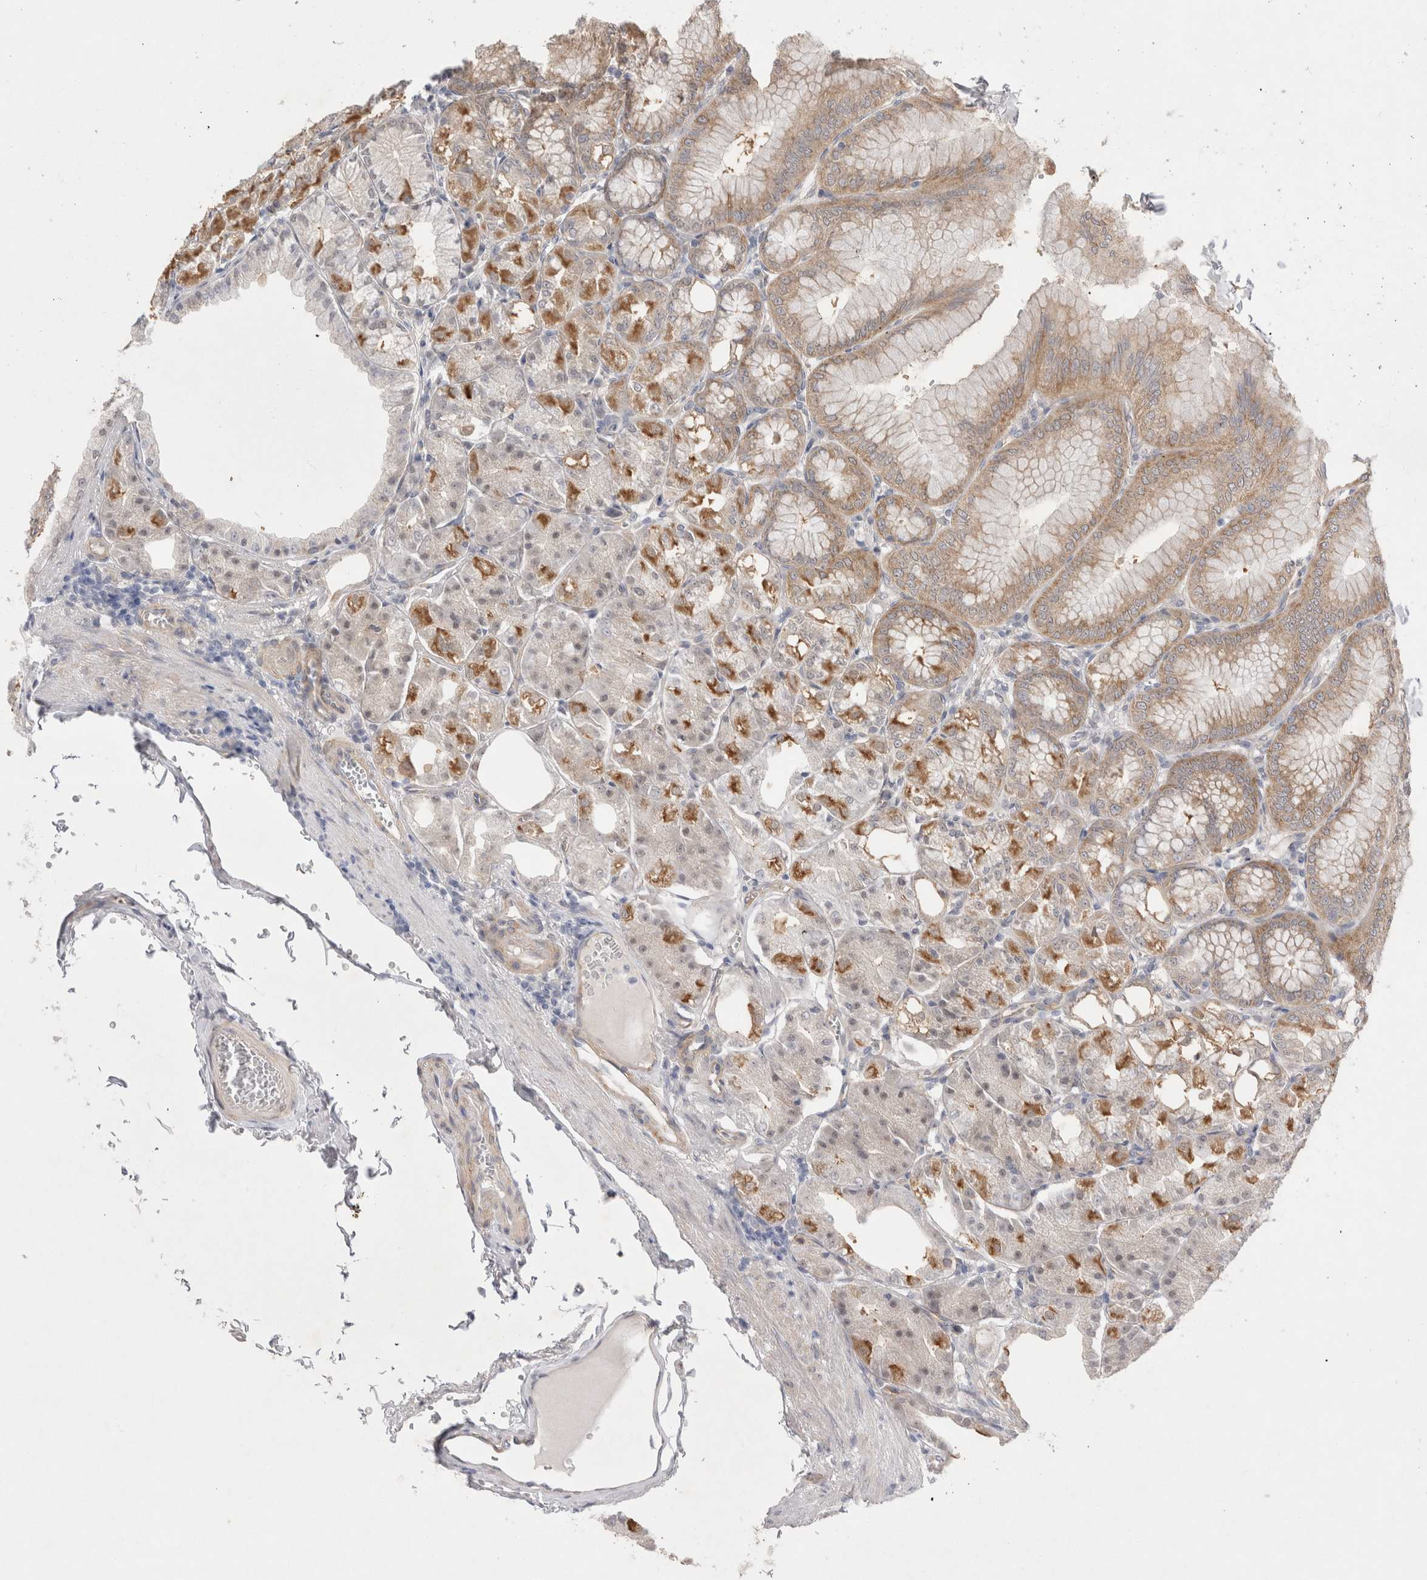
{"staining": {"intensity": "moderate", "quantity": ">75%", "location": "cytoplasmic/membranous"}, "tissue": "stomach", "cell_type": "Glandular cells", "image_type": "normal", "snomed": [{"axis": "morphology", "description": "Normal tissue, NOS"}, {"axis": "topography", "description": "Stomach, lower"}], "caption": "High-magnification brightfield microscopy of unremarkable stomach stained with DAB (3,3'-diaminobenzidine) (brown) and counterstained with hematoxylin (blue). glandular cells exhibit moderate cytoplasmic/membranous positivity is identified in about>75% of cells. The staining was performed using DAB (3,3'-diaminobenzidine) to visualize the protein expression in brown, while the nuclei were stained in blue with hematoxylin (Magnification: 20x).", "gene": "WIPF2", "patient": {"sex": "male", "age": 71}}